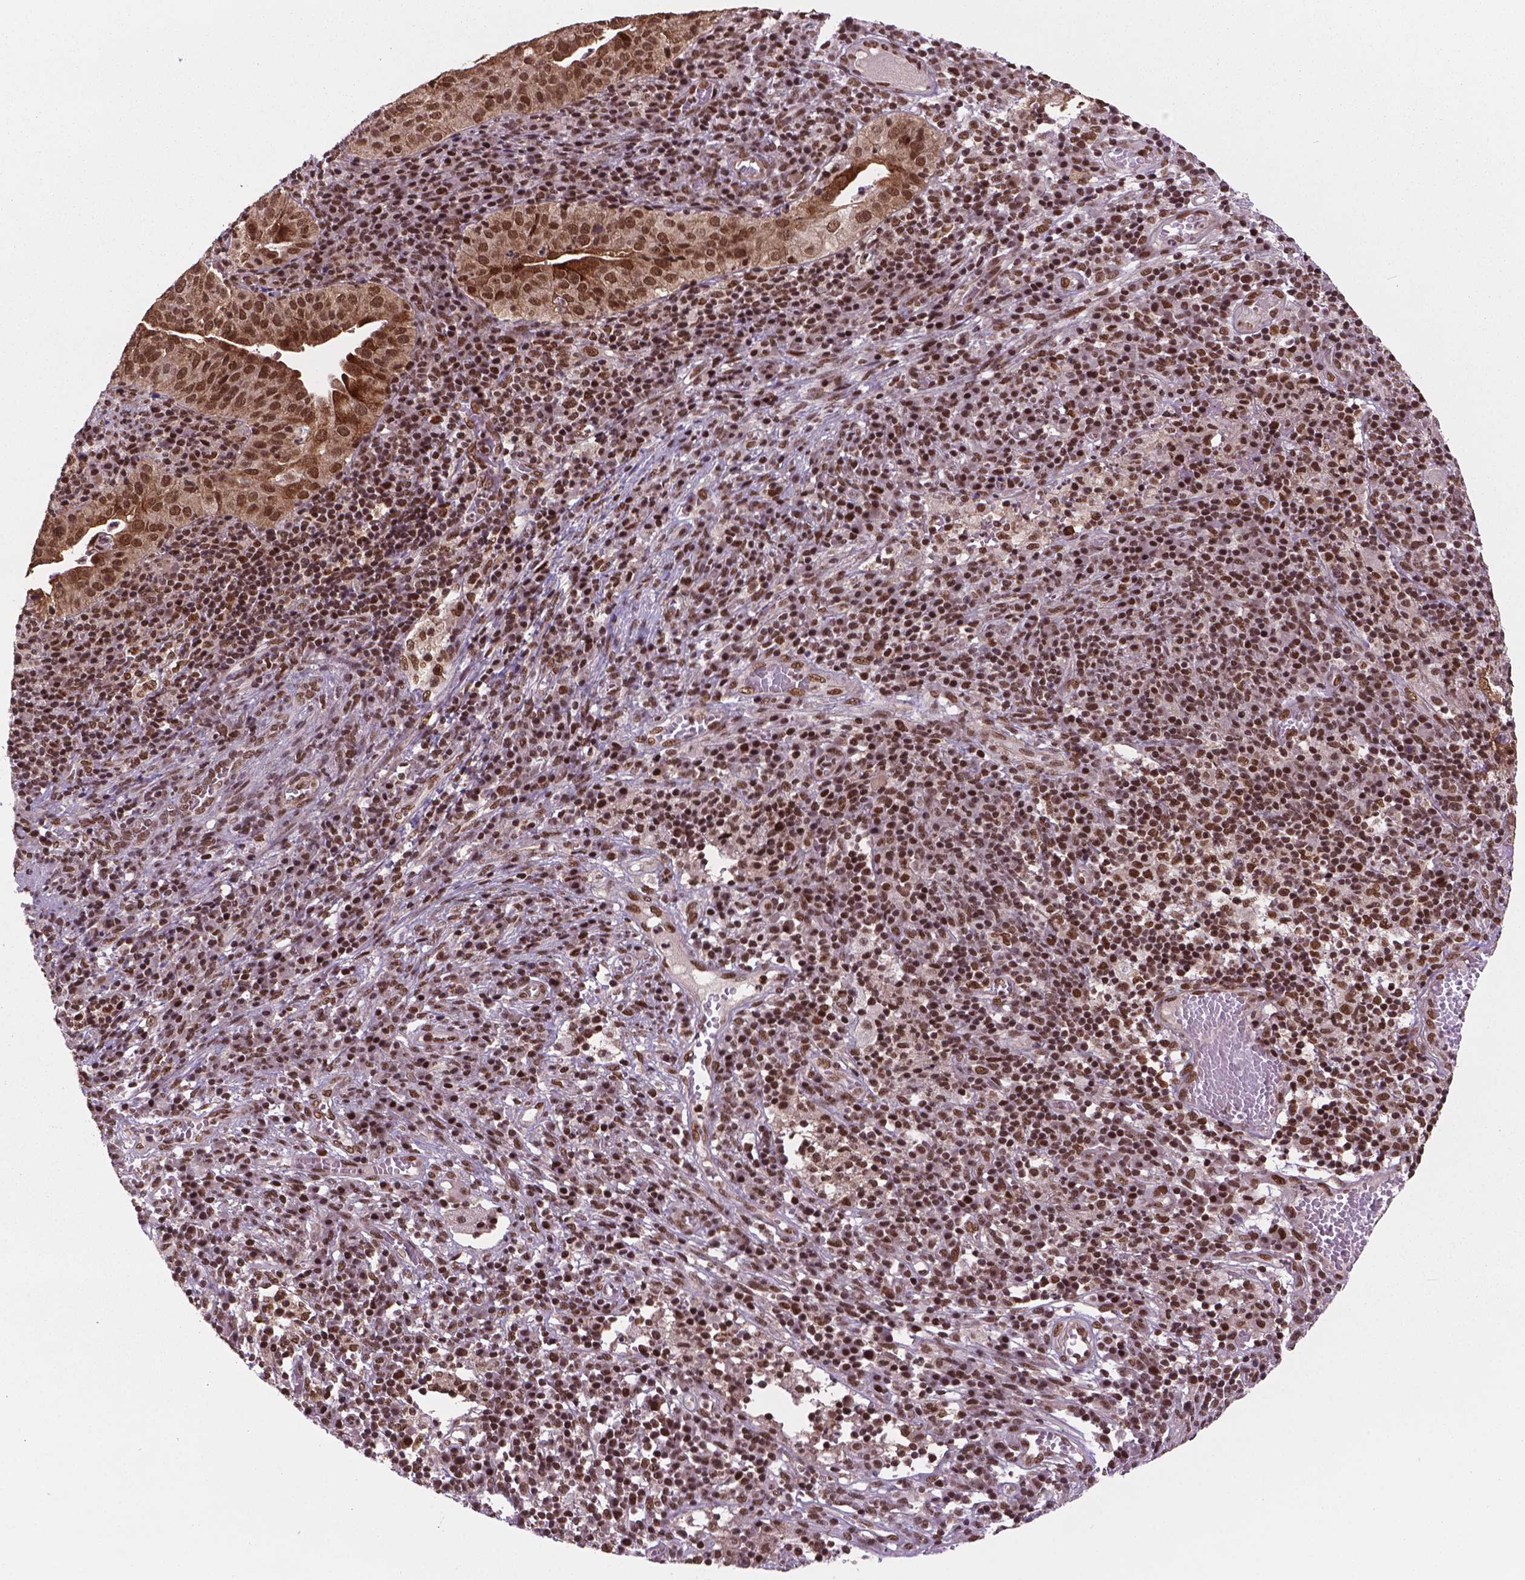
{"staining": {"intensity": "strong", "quantity": ">75%", "location": "nuclear"}, "tissue": "cervical cancer", "cell_type": "Tumor cells", "image_type": "cancer", "snomed": [{"axis": "morphology", "description": "Squamous cell carcinoma, NOS"}, {"axis": "topography", "description": "Cervix"}], "caption": "Brown immunohistochemical staining in squamous cell carcinoma (cervical) shows strong nuclear positivity in approximately >75% of tumor cells.", "gene": "SIRT6", "patient": {"sex": "female", "age": 39}}